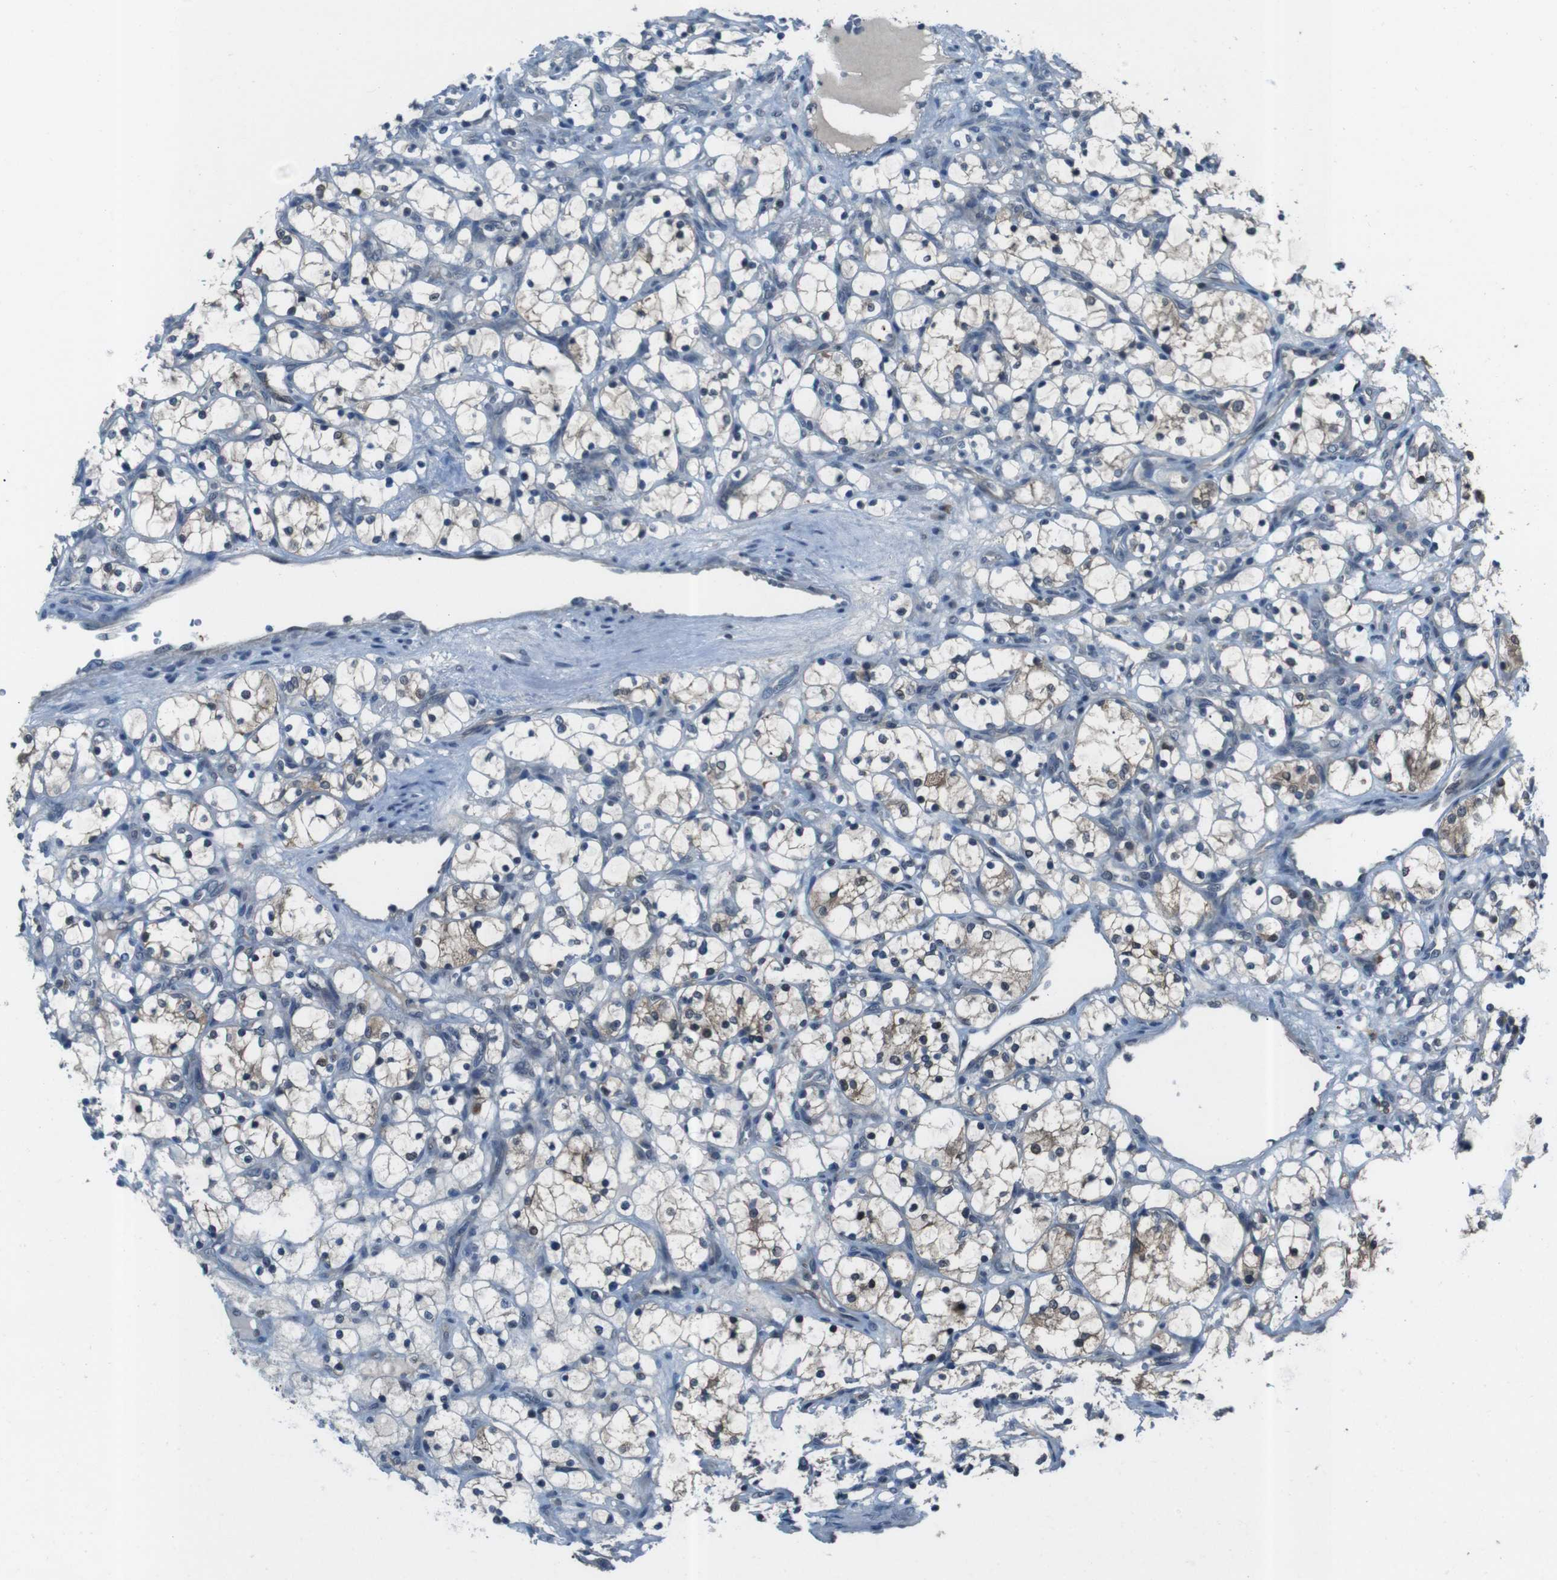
{"staining": {"intensity": "weak", "quantity": "25%-75%", "location": "cytoplasmic/membranous"}, "tissue": "renal cancer", "cell_type": "Tumor cells", "image_type": "cancer", "snomed": [{"axis": "morphology", "description": "Adenocarcinoma, NOS"}, {"axis": "topography", "description": "Kidney"}], "caption": "Renal cancer (adenocarcinoma) tissue displays weak cytoplasmic/membranous expression in about 25%-75% of tumor cells", "gene": "LRP5", "patient": {"sex": "female", "age": 69}}